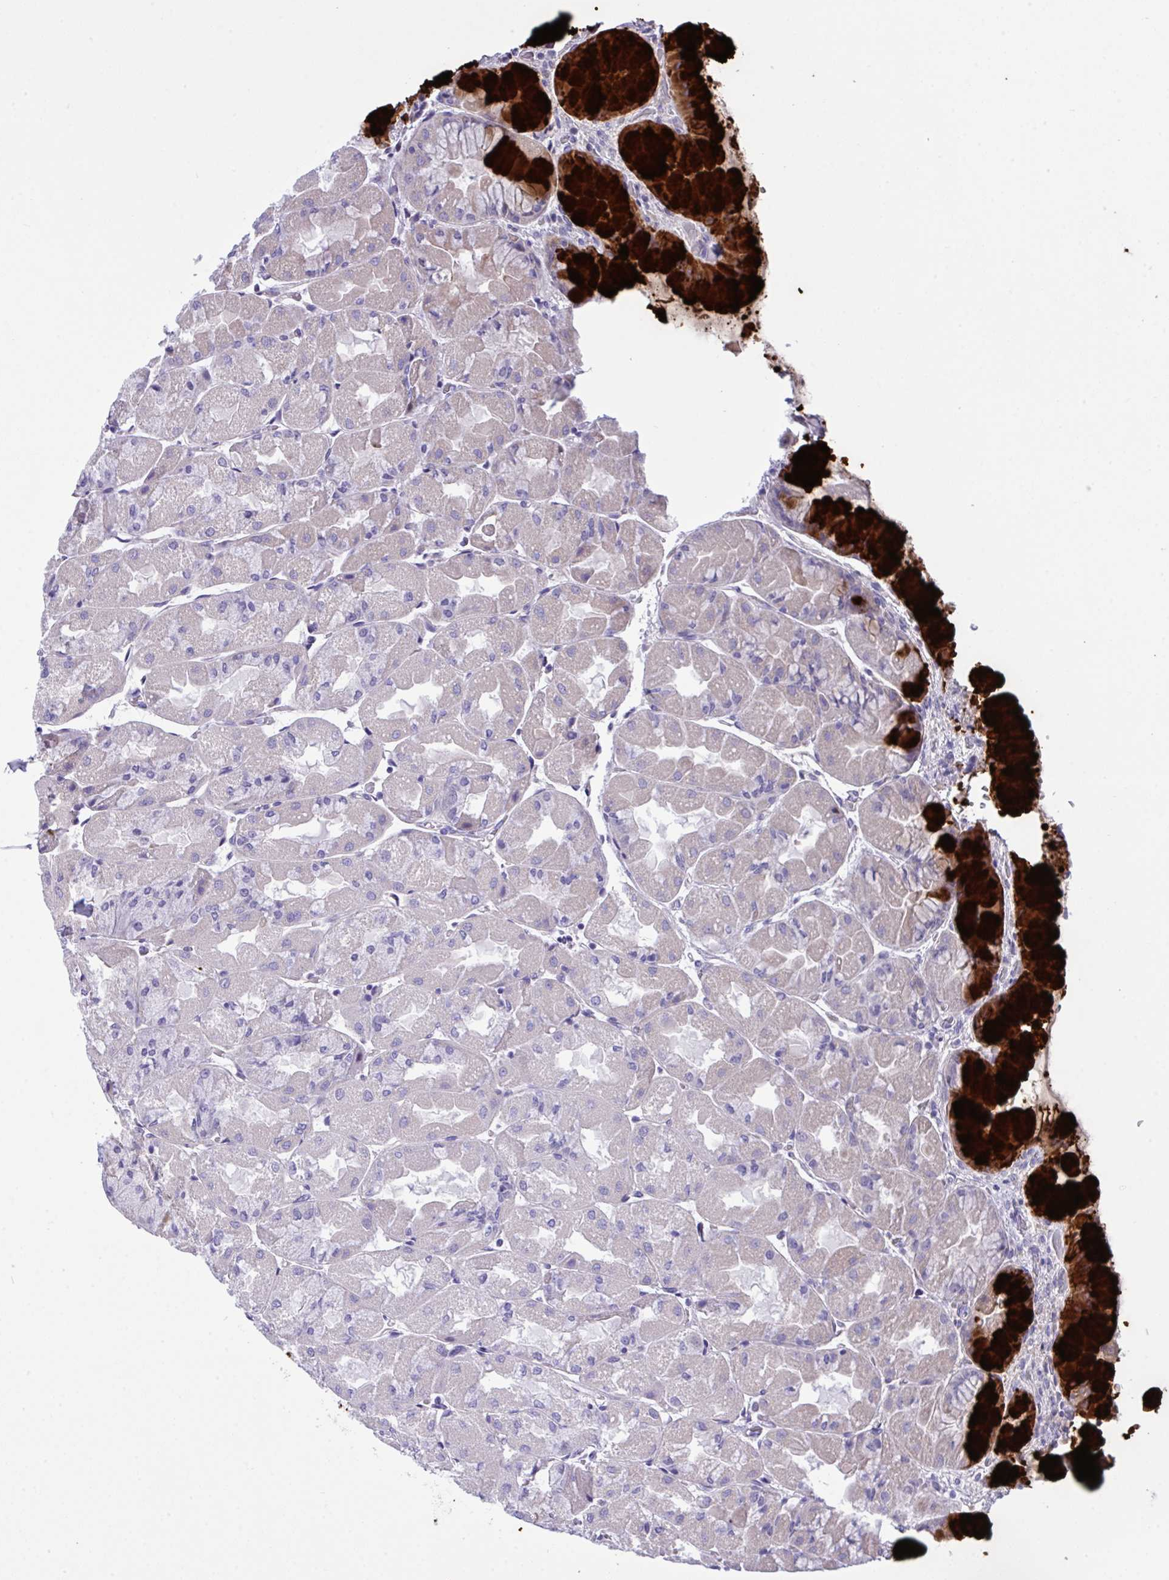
{"staining": {"intensity": "strong", "quantity": "25%-75%", "location": "cytoplasmic/membranous"}, "tissue": "stomach", "cell_type": "Glandular cells", "image_type": "normal", "snomed": [{"axis": "morphology", "description": "Normal tissue, NOS"}, {"axis": "topography", "description": "Stomach"}], "caption": "Stomach stained with IHC reveals strong cytoplasmic/membranous expression in approximately 25%-75% of glandular cells.", "gene": "WDR97", "patient": {"sex": "female", "age": 61}}